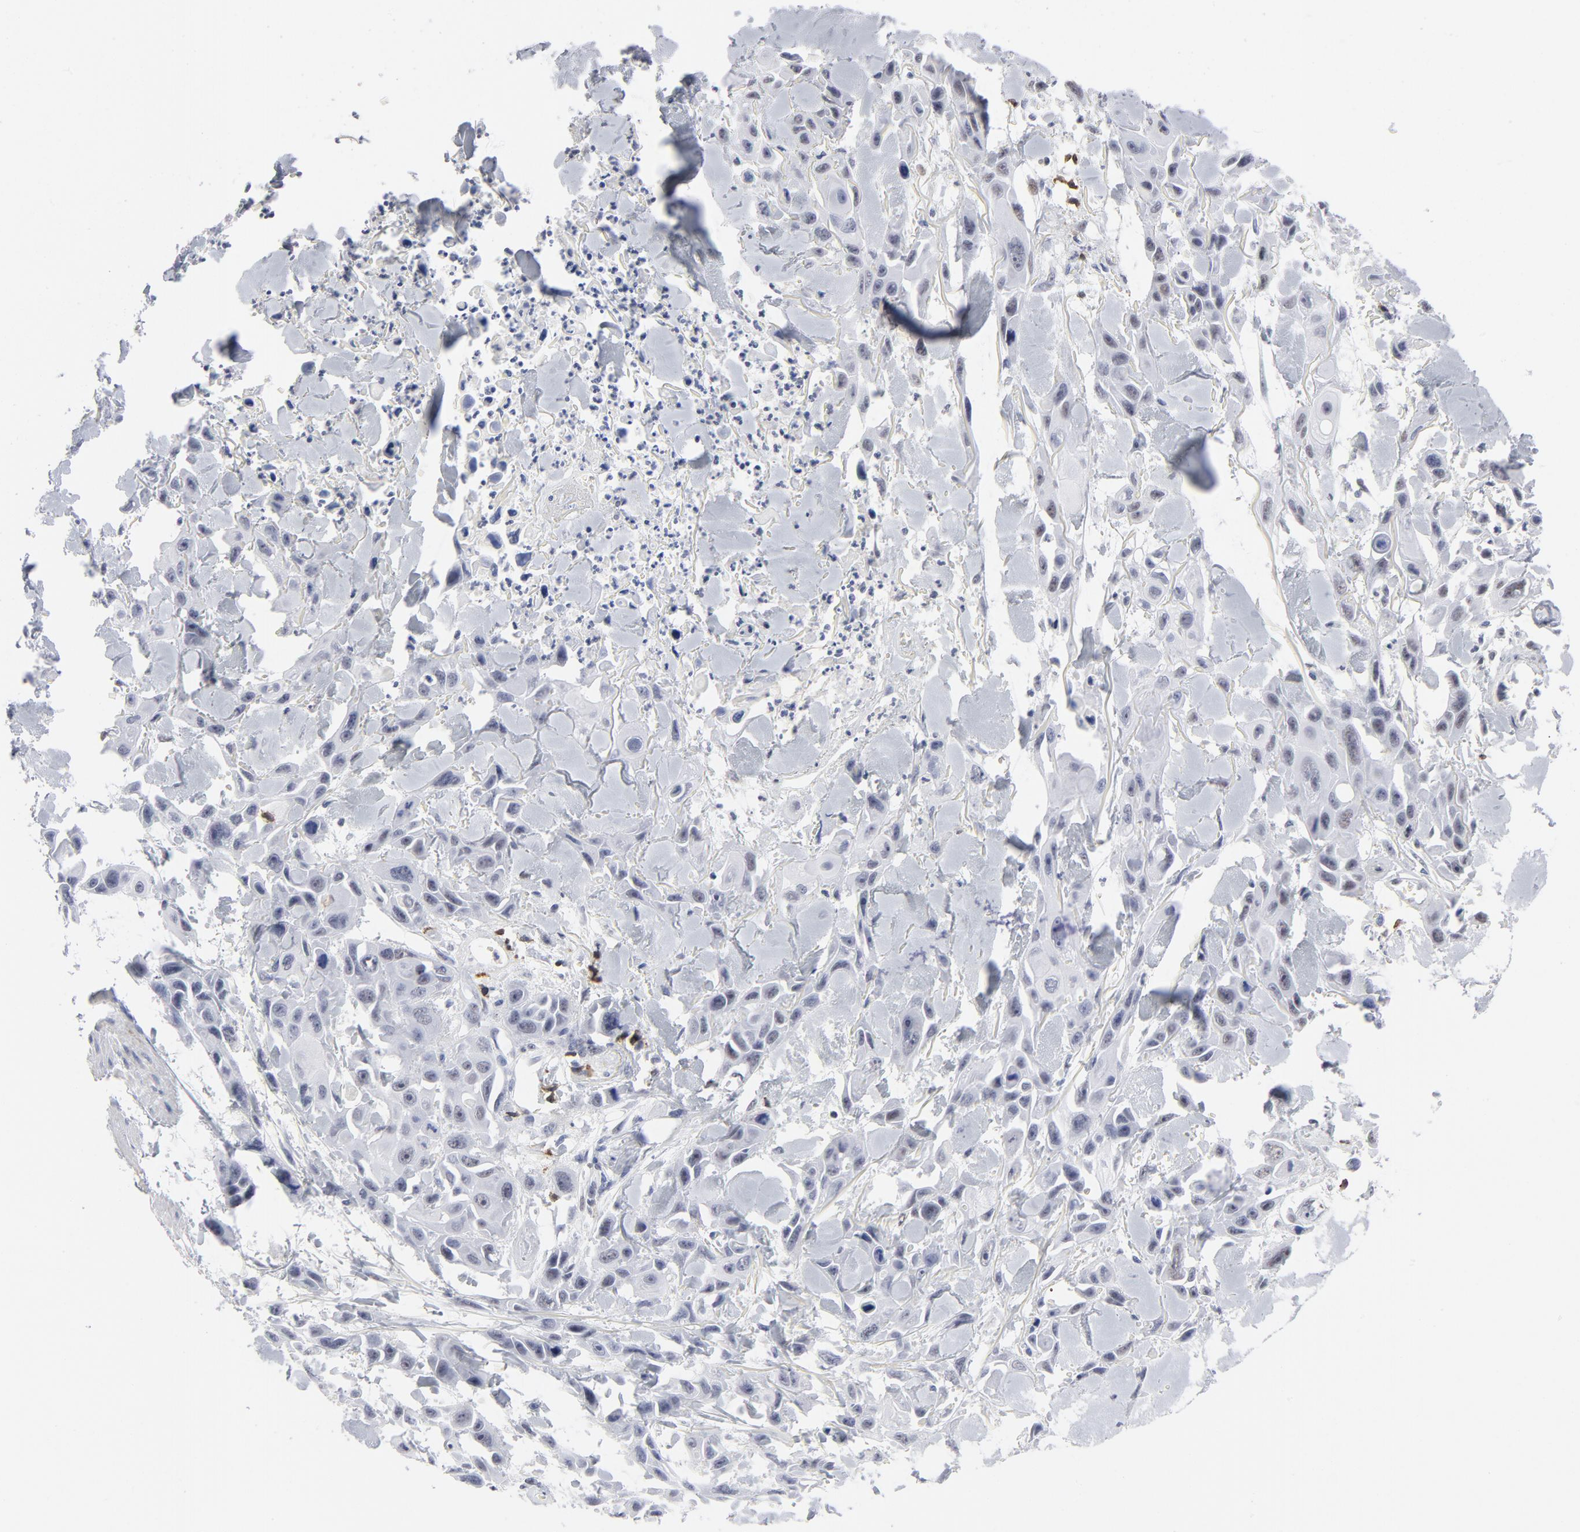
{"staining": {"intensity": "weak", "quantity": "<25%", "location": "nuclear"}, "tissue": "skin cancer", "cell_type": "Tumor cells", "image_type": "cancer", "snomed": [{"axis": "morphology", "description": "Squamous cell carcinoma, NOS"}, {"axis": "topography", "description": "Skin"}, {"axis": "topography", "description": "Anal"}], "caption": "Immunohistochemistry of squamous cell carcinoma (skin) displays no staining in tumor cells. Brightfield microscopy of IHC stained with DAB (brown) and hematoxylin (blue), captured at high magnification.", "gene": "CD2", "patient": {"sex": "female", "age": 55}}